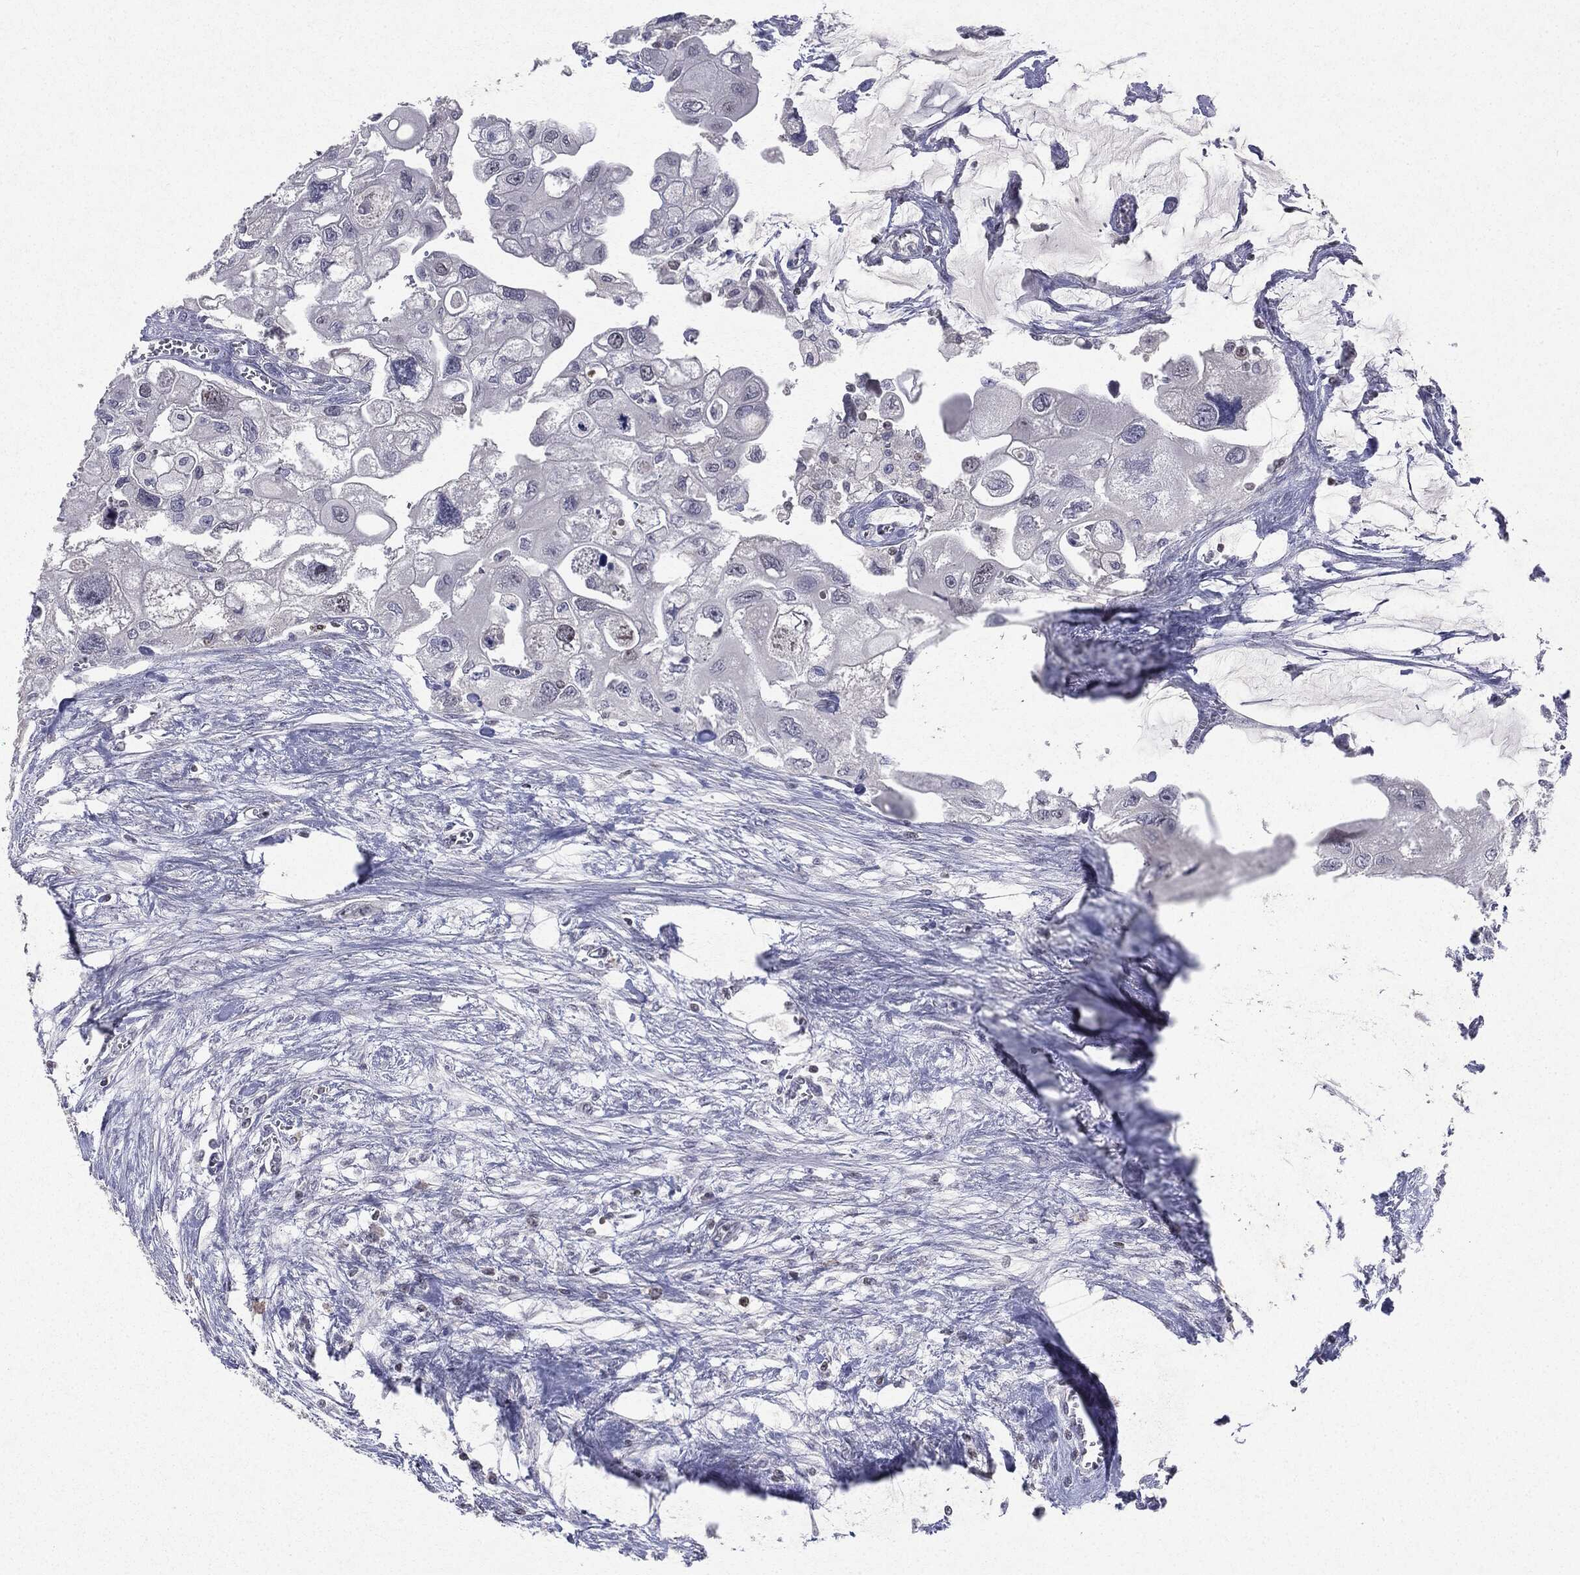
{"staining": {"intensity": "negative", "quantity": "none", "location": "none"}, "tissue": "urothelial cancer", "cell_type": "Tumor cells", "image_type": "cancer", "snomed": [{"axis": "morphology", "description": "Urothelial carcinoma, High grade"}, {"axis": "topography", "description": "Urinary bladder"}], "caption": "Immunohistochemical staining of high-grade urothelial carcinoma exhibits no significant expression in tumor cells.", "gene": "KIF2C", "patient": {"sex": "male", "age": 59}}